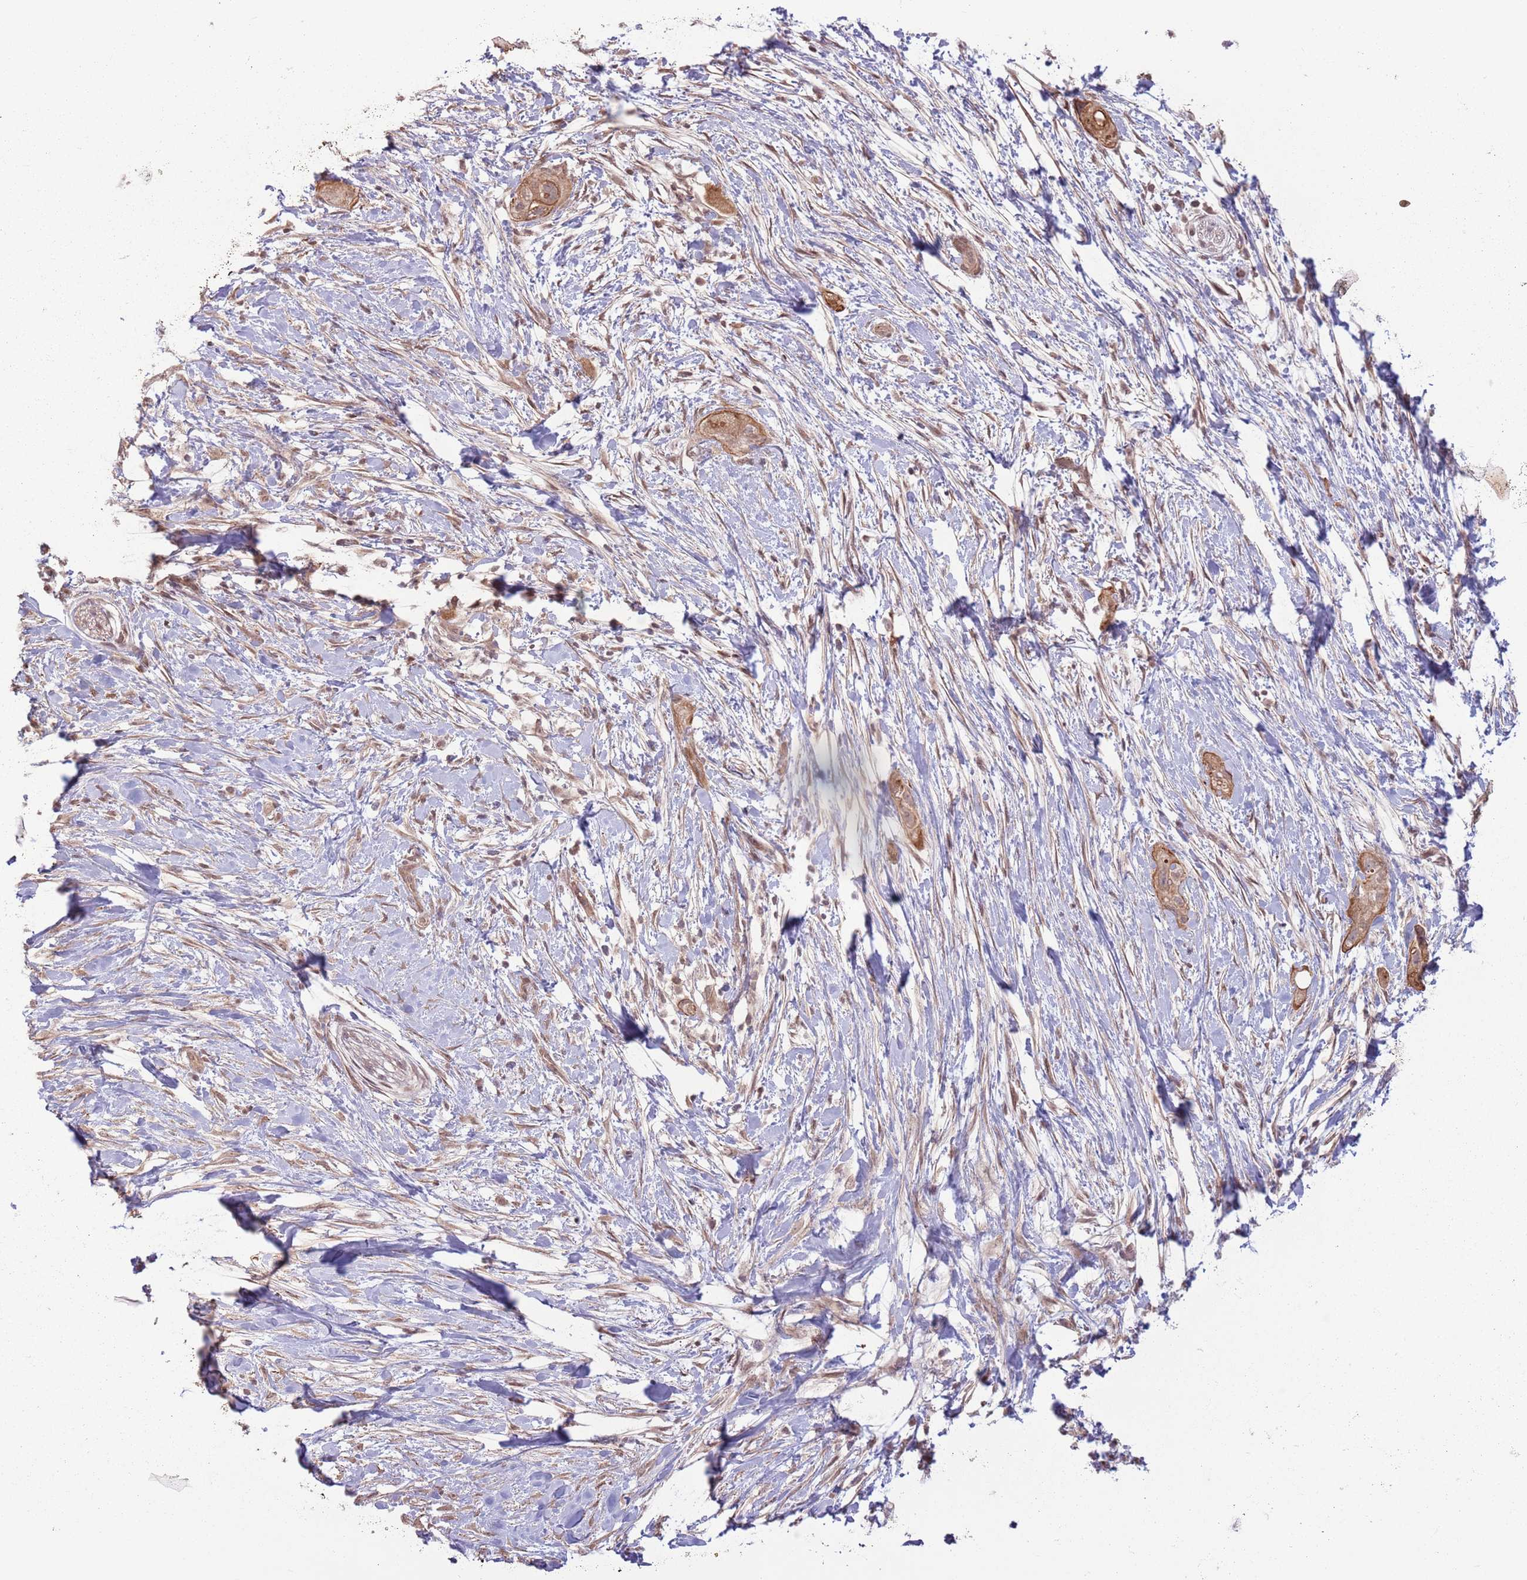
{"staining": {"intensity": "moderate", "quantity": ">75%", "location": "cytoplasmic/membranous"}, "tissue": "pancreatic cancer", "cell_type": "Tumor cells", "image_type": "cancer", "snomed": [{"axis": "morphology", "description": "Adenocarcinoma, NOS"}, {"axis": "topography", "description": "Pancreas"}], "caption": "A micrograph of pancreatic cancer (adenocarcinoma) stained for a protein displays moderate cytoplasmic/membranous brown staining in tumor cells.", "gene": "CCDC154", "patient": {"sex": "female", "age": 72}}